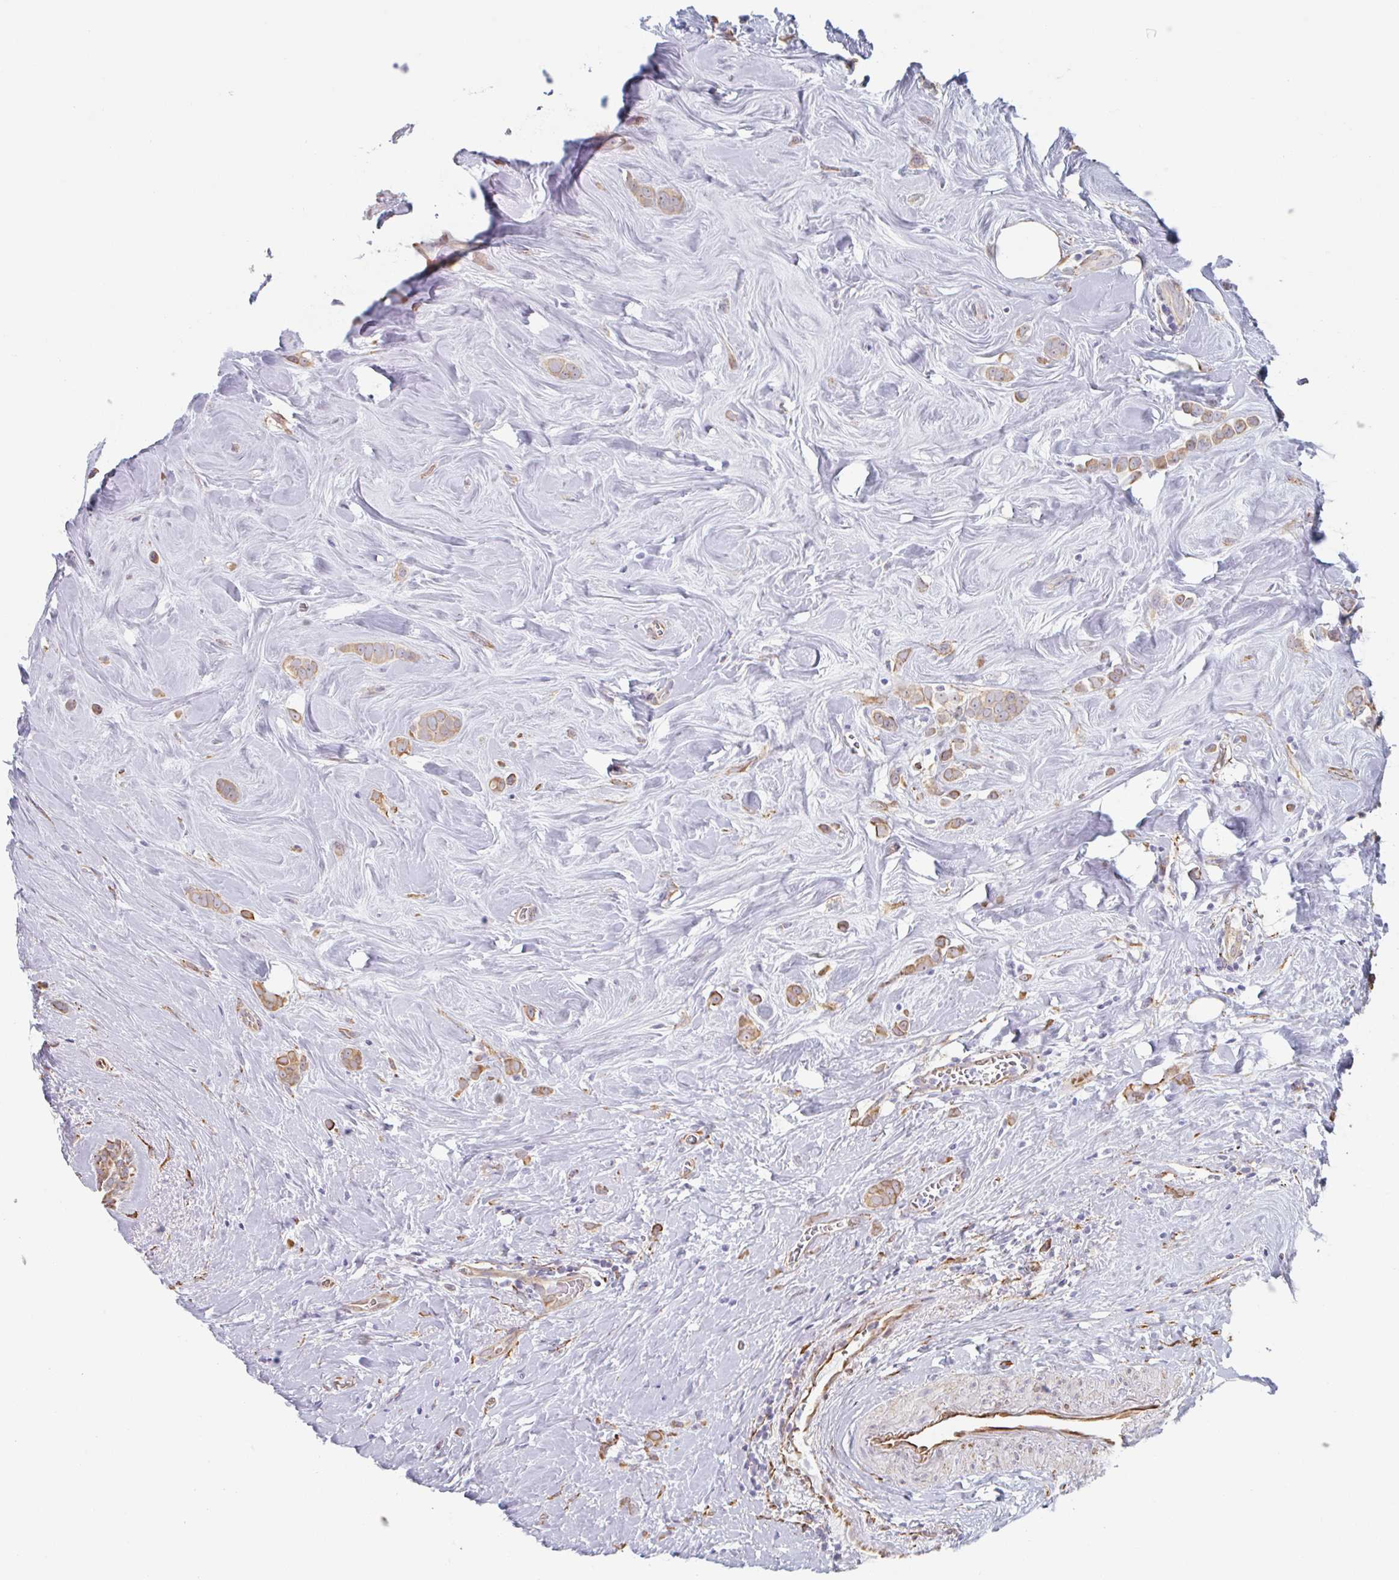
{"staining": {"intensity": "moderate", "quantity": ">75%", "location": "cytoplasmic/membranous"}, "tissue": "breast cancer", "cell_type": "Tumor cells", "image_type": "cancer", "snomed": [{"axis": "morphology", "description": "Duct carcinoma"}, {"axis": "topography", "description": "Breast"}], "caption": "The micrograph displays staining of breast intraductal carcinoma, revealing moderate cytoplasmic/membranous protein expression (brown color) within tumor cells. The protein is shown in brown color, while the nuclei are stained blue.", "gene": "RAB5IF", "patient": {"sex": "female", "age": 80}}